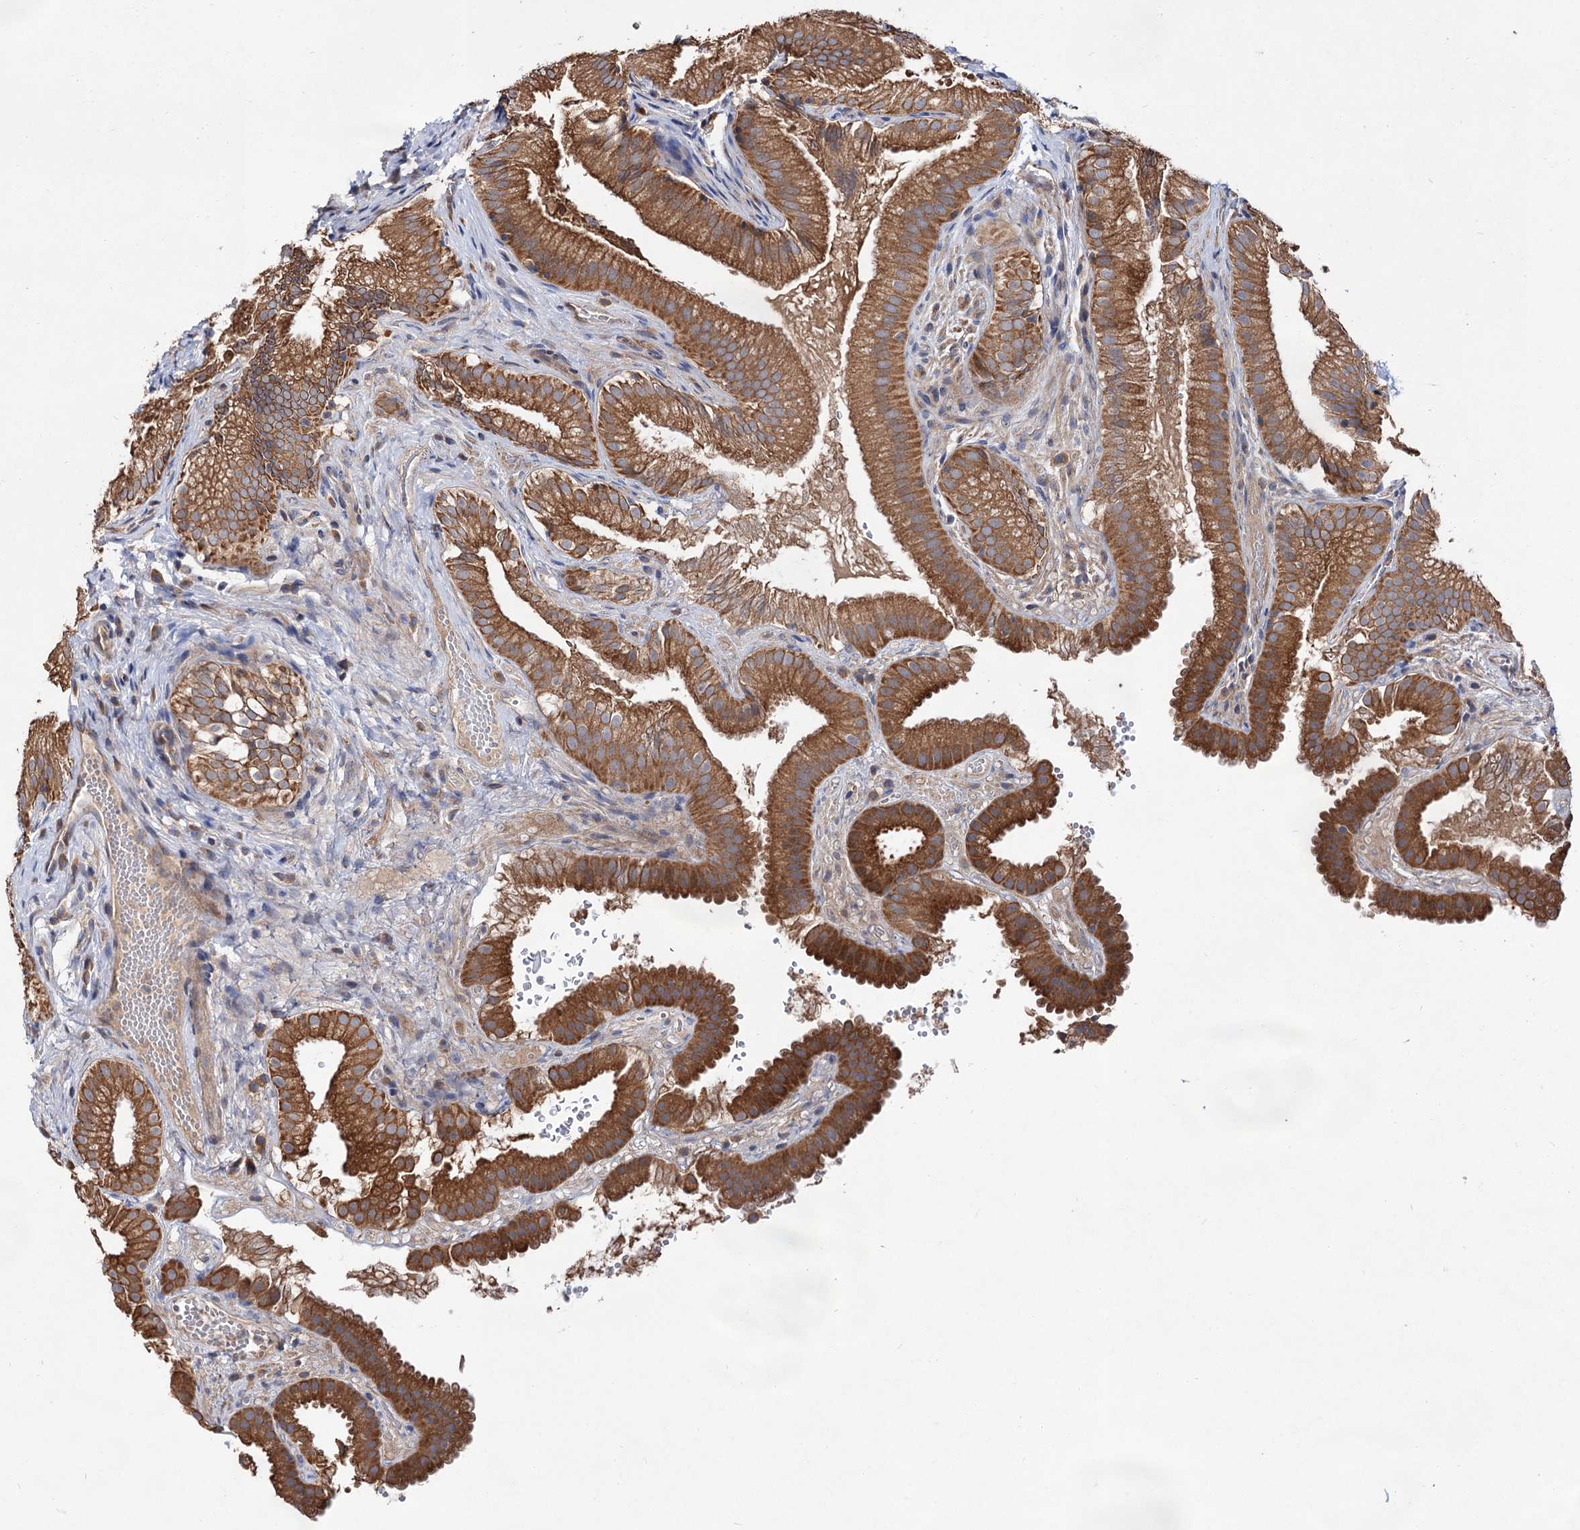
{"staining": {"intensity": "strong", "quantity": ">75%", "location": "cytoplasmic/membranous"}, "tissue": "gallbladder", "cell_type": "Glandular cells", "image_type": "normal", "snomed": [{"axis": "morphology", "description": "Normal tissue, NOS"}, {"axis": "topography", "description": "Gallbladder"}], "caption": "Normal gallbladder reveals strong cytoplasmic/membranous expression in about >75% of glandular cells Ihc stains the protein of interest in brown and the nuclei are stained blue..", "gene": "NAA25", "patient": {"sex": "female", "age": 30}}